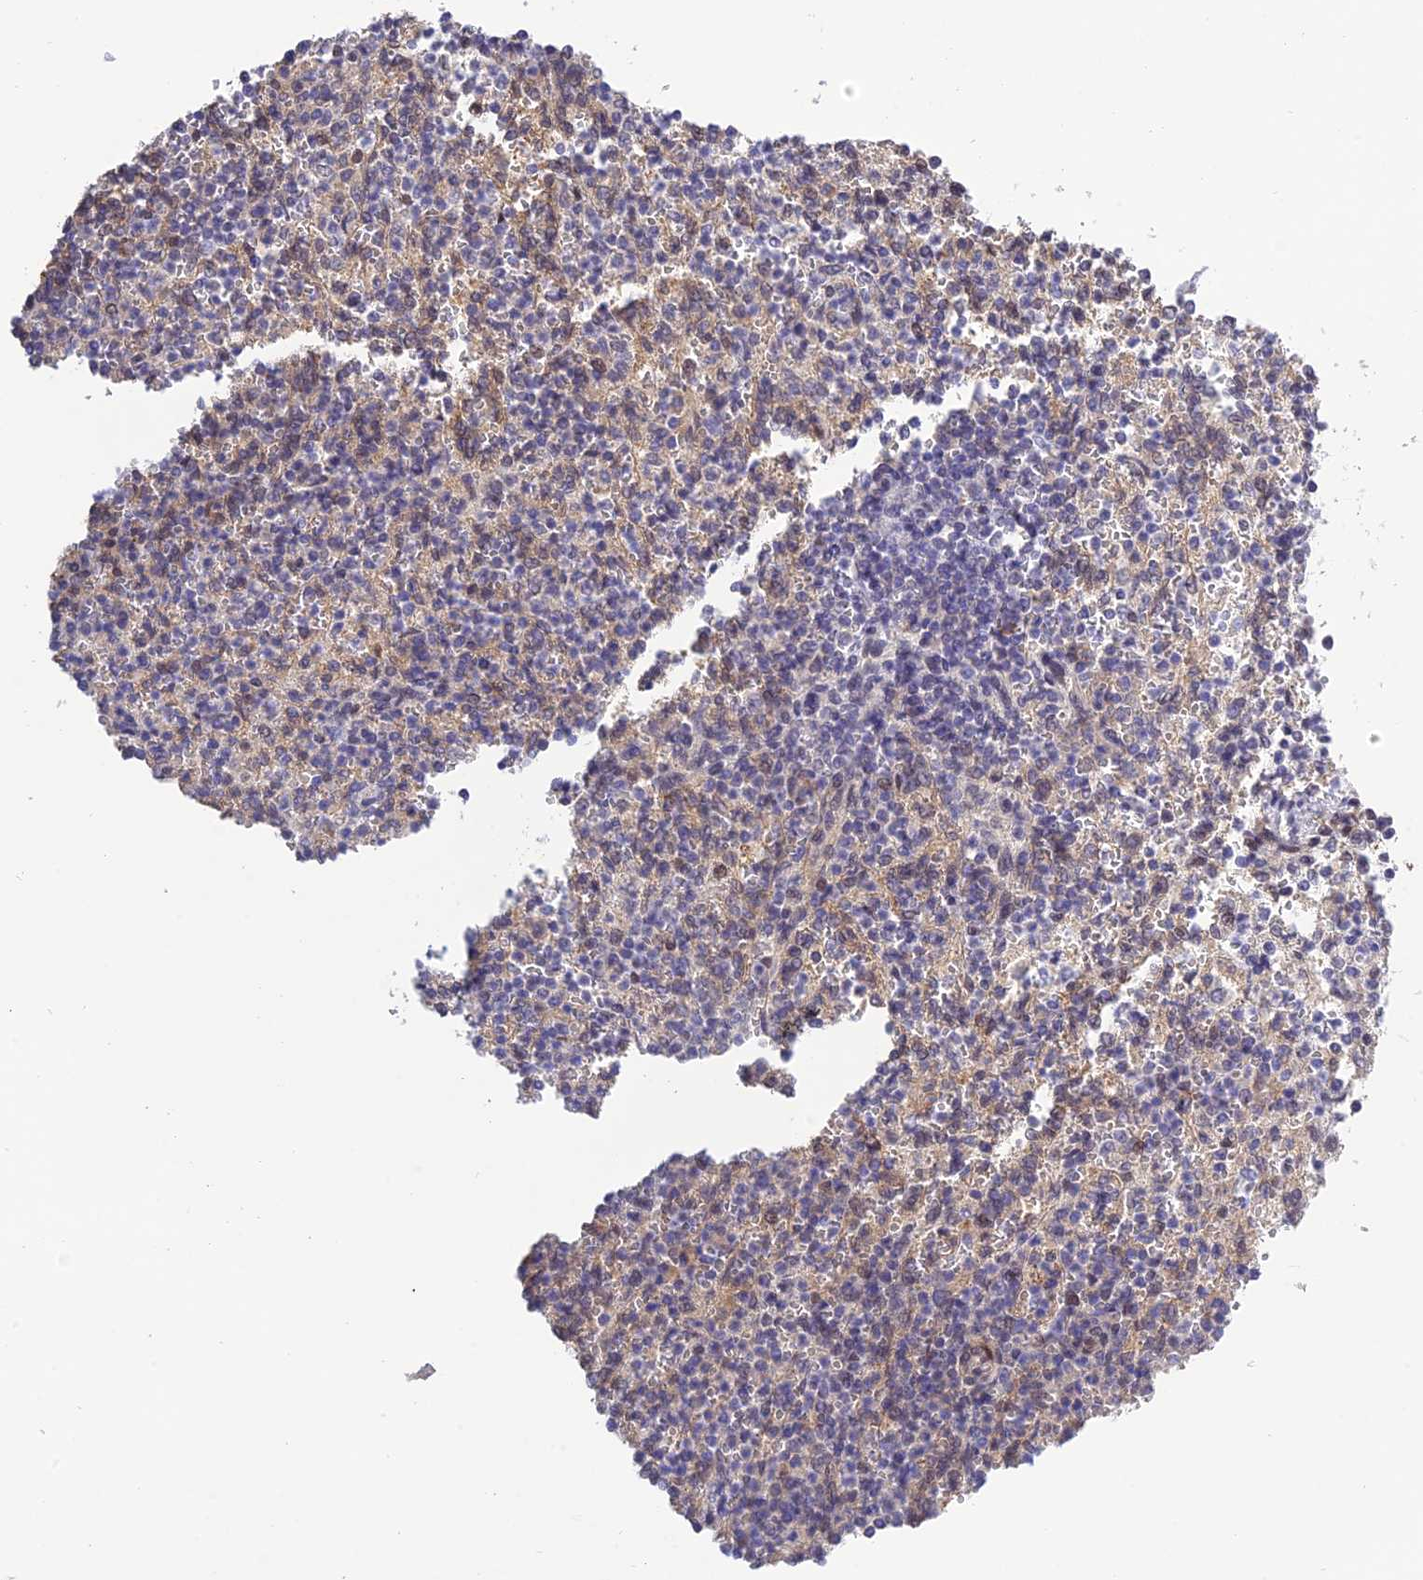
{"staining": {"intensity": "negative", "quantity": "none", "location": "none"}, "tissue": "spleen", "cell_type": "Cells in red pulp", "image_type": "normal", "snomed": [{"axis": "morphology", "description": "Normal tissue, NOS"}, {"axis": "topography", "description": "Spleen"}], "caption": "Human spleen stained for a protein using immunohistochemistry displays no positivity in cells in red pulp.", "gene": "MNS1", "patient": {"sex": "female", "age": 74}}